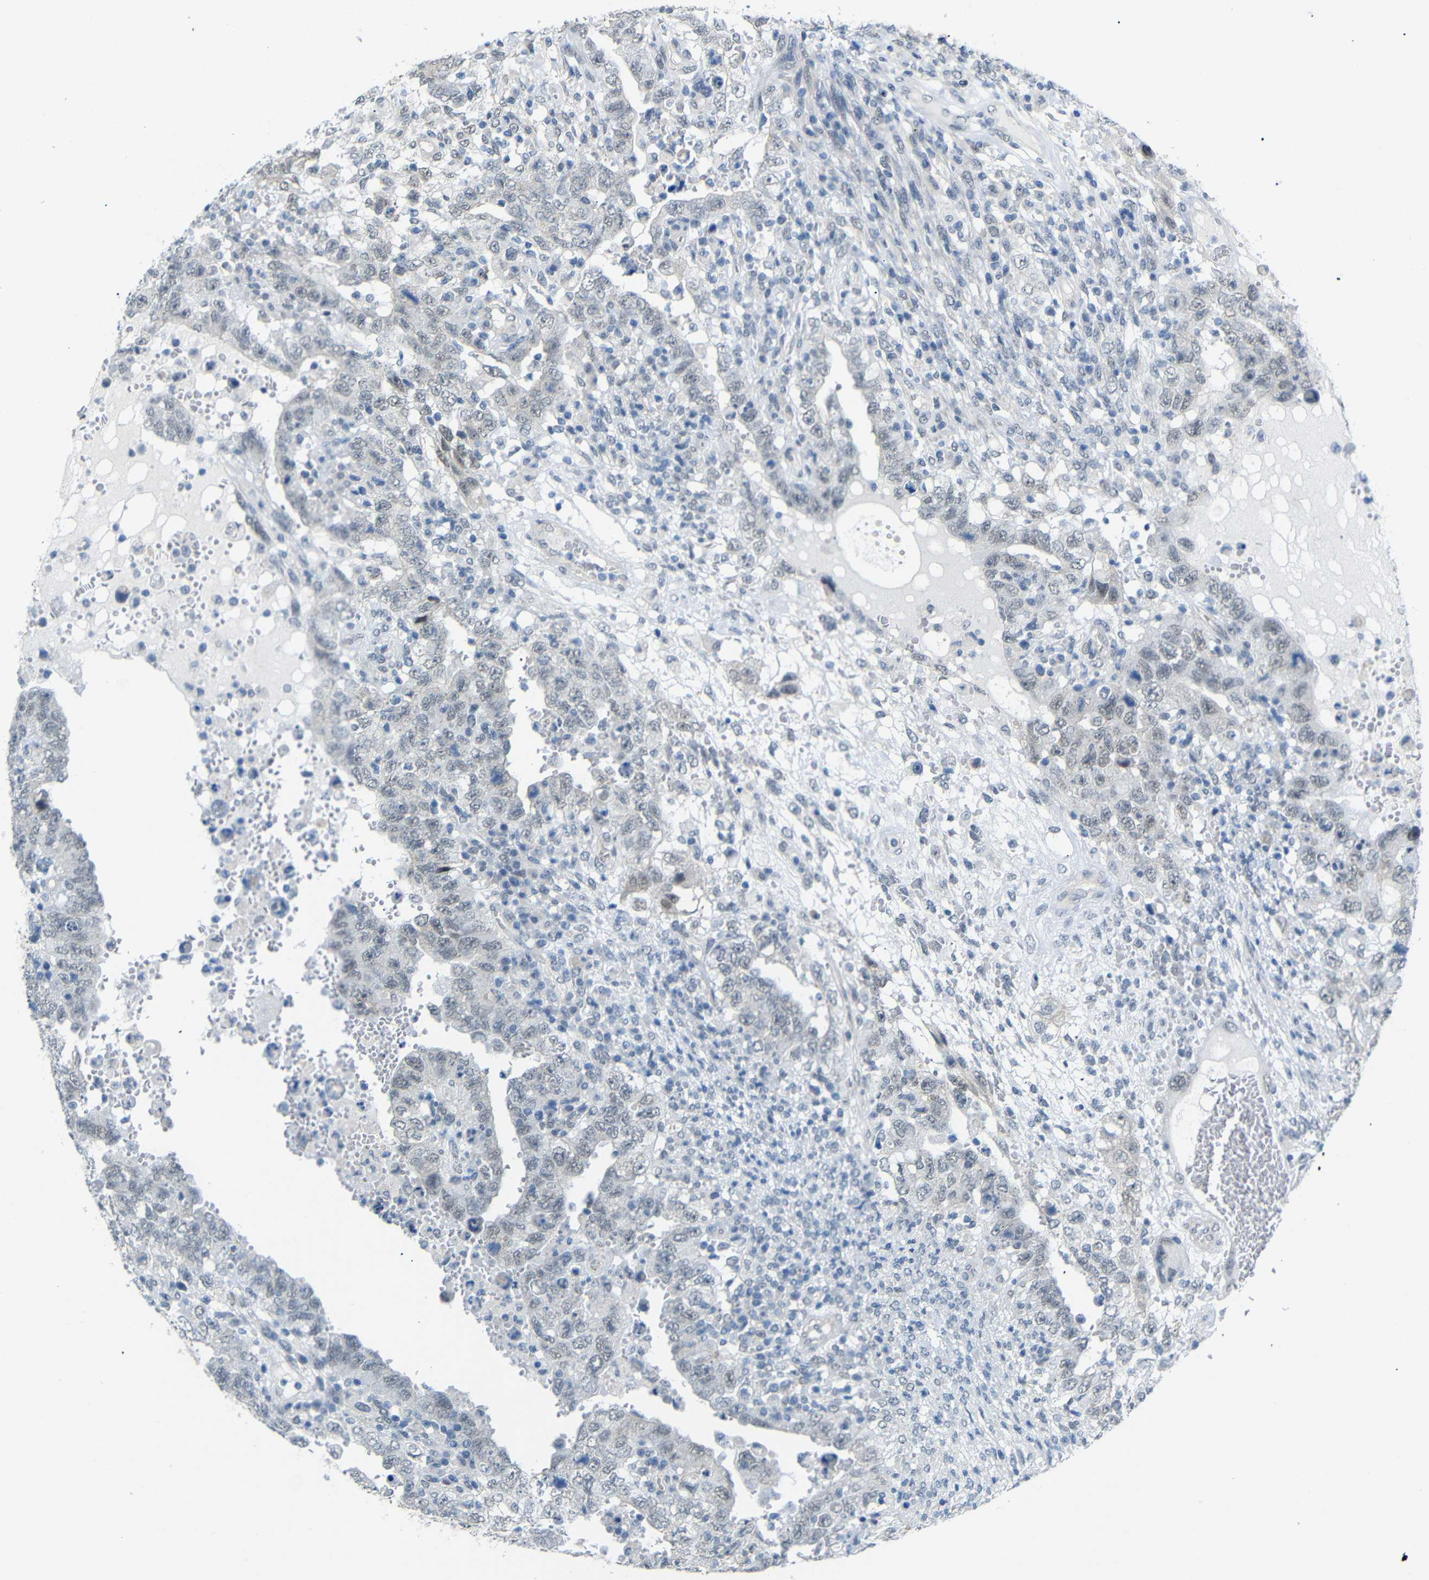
{"staining": {"intensity": "negative", "quantity": "none", "location": "none"}, "tissue": "testis cancer", "cell_type": "Tumor cells", "image_type": "cancer", "snomed": [{"axis": "morphology", "description": "Carcinoma, Embryonal, NOS"}, {"axis": "topography", "description": "Testis"}], "caption": "Protein analysis of testis cancer (embryonal carcinoma) exhibits no significant staining in tumor cells.", "gene": "GPR158", "patient": {"sex": "male", "age": 26}}